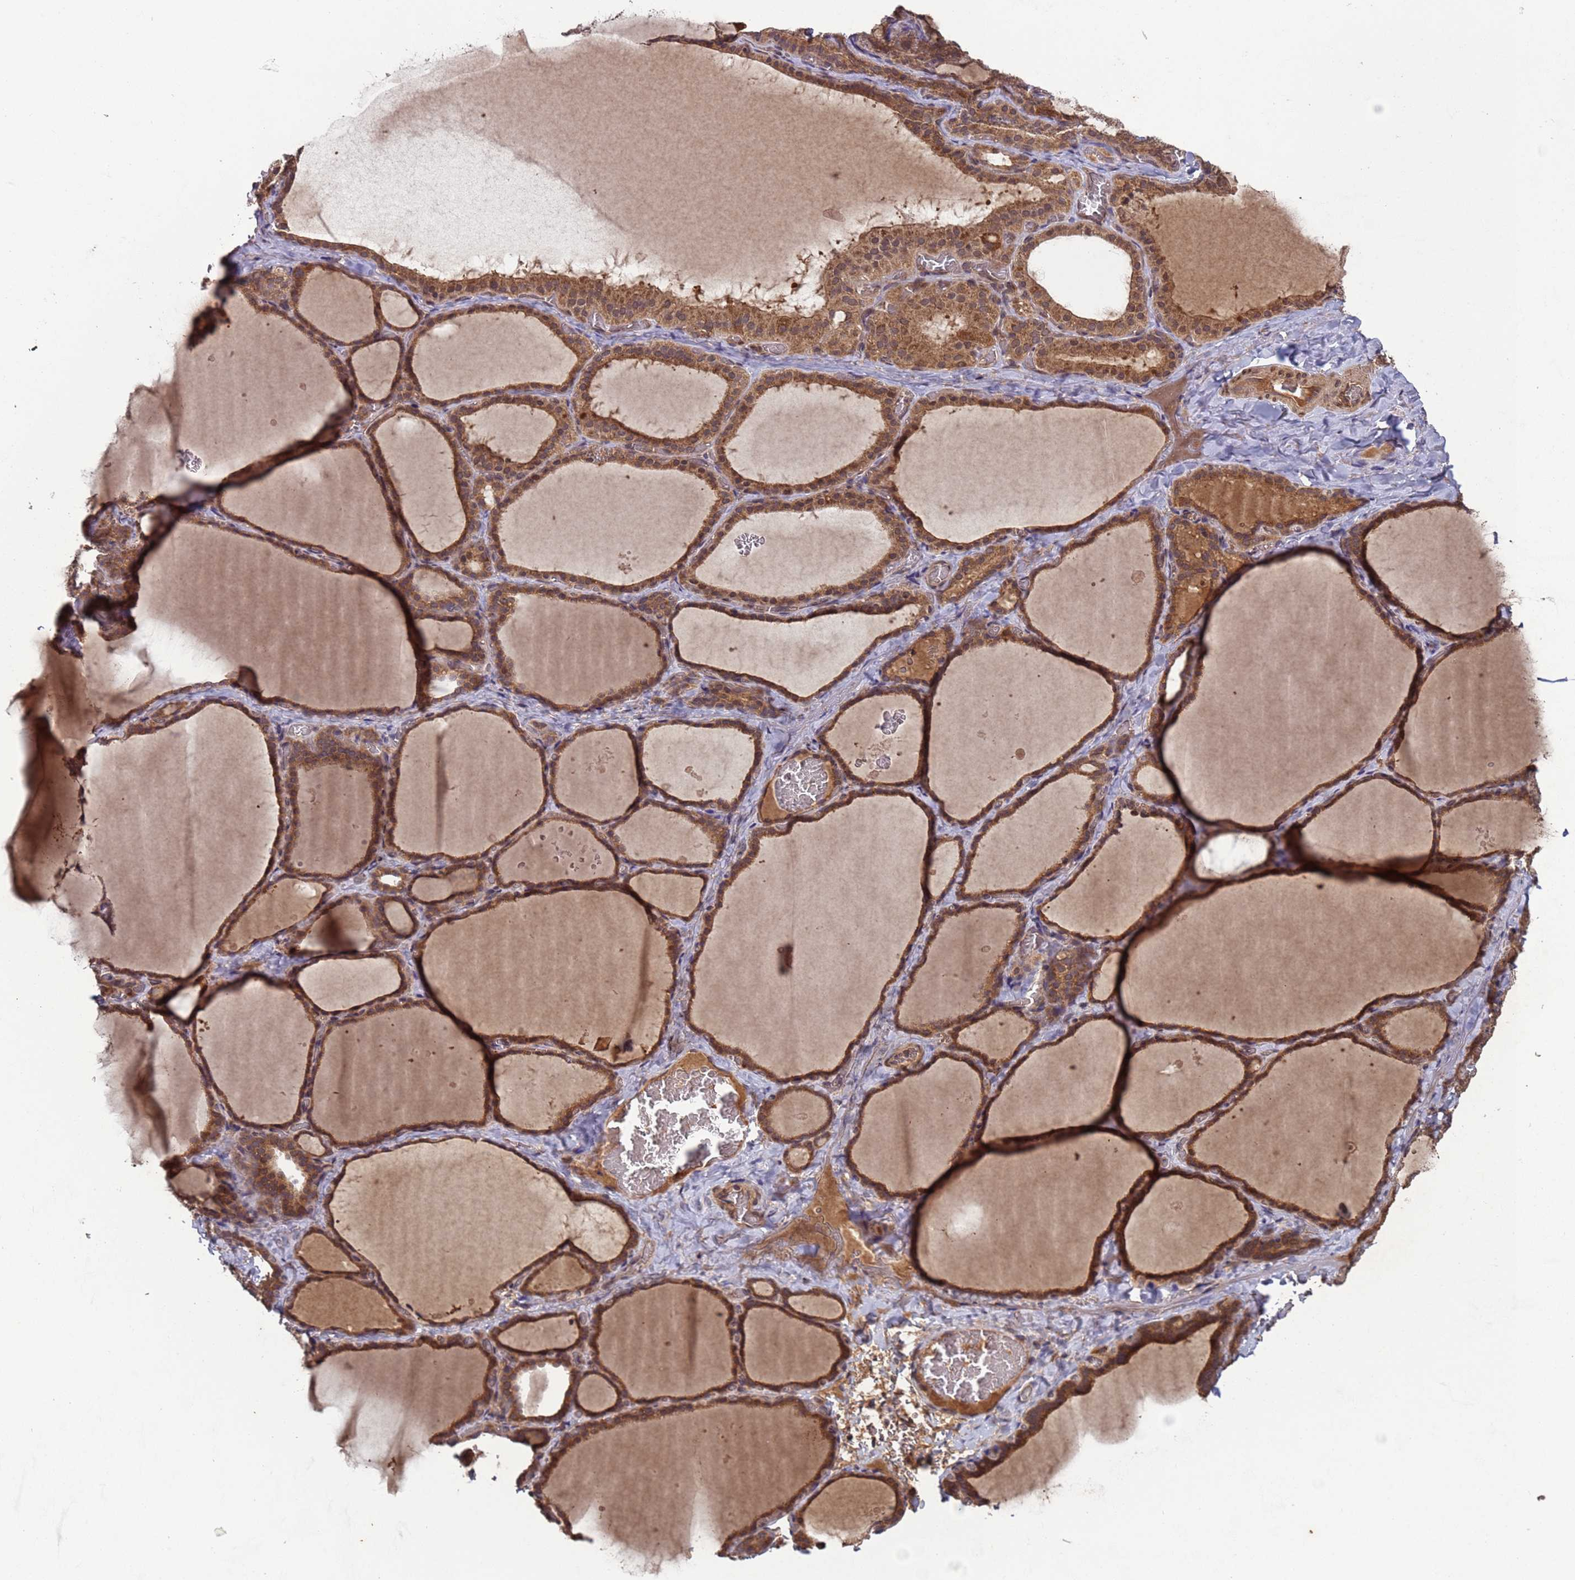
{"staining": {"intensity": "moderate", "quantity": ">75%", "location": "cytoplasmic/membranous"}, "tissue": "thyroid gland", "cell_type": "Glandular cells", "image_type": "normal", "snomed": [{"axis": "morphology", "description": "Normal tissue, NOS"}, {"axis": "topography", "description": "Thyroid gland"}], "caption": "Normal thyroid gland shows moderate cytoplasmic/membranous expression in about >75% of glandular cells.", "gene": "ERI1", "patient": {"sex": "female", "age": 39}}